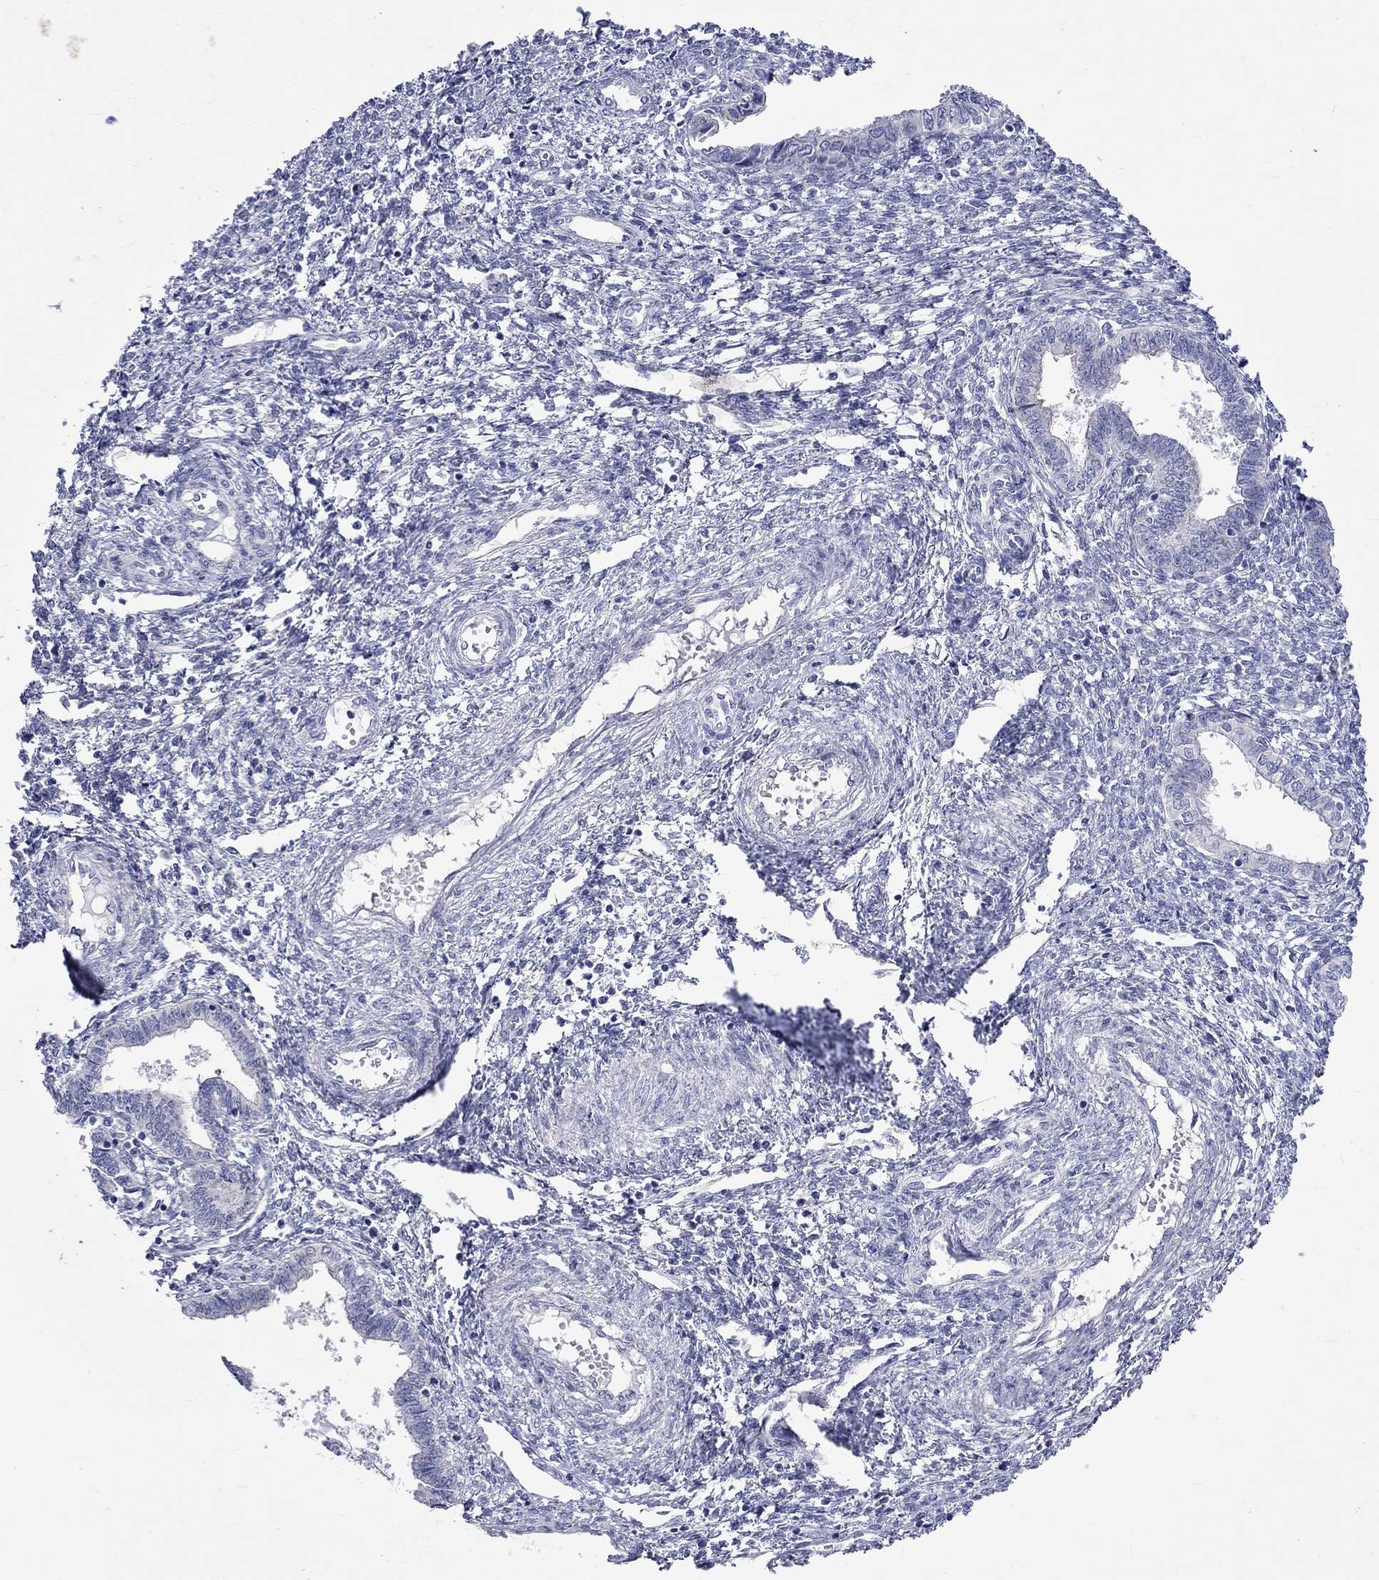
{"staining": {"intensity": "weak", "quantity": "<25%", "location": "cytoplasmic/membranous"}, "tissue": "cervical cancer", "cell_type": "Tumor cells", "image_type": "cancer", "snomed": [{"axis": "morphology", "description": "Adenocarcinoma, NOS"}, {"axis": "topography", "description": "Cervix"}], "caption": "The histopathology image demonstrates no staining of tumor cells in cervical adenocarcinoma.", "gene": "CERS1", "patient": {"sex": "female", "age": 42}}